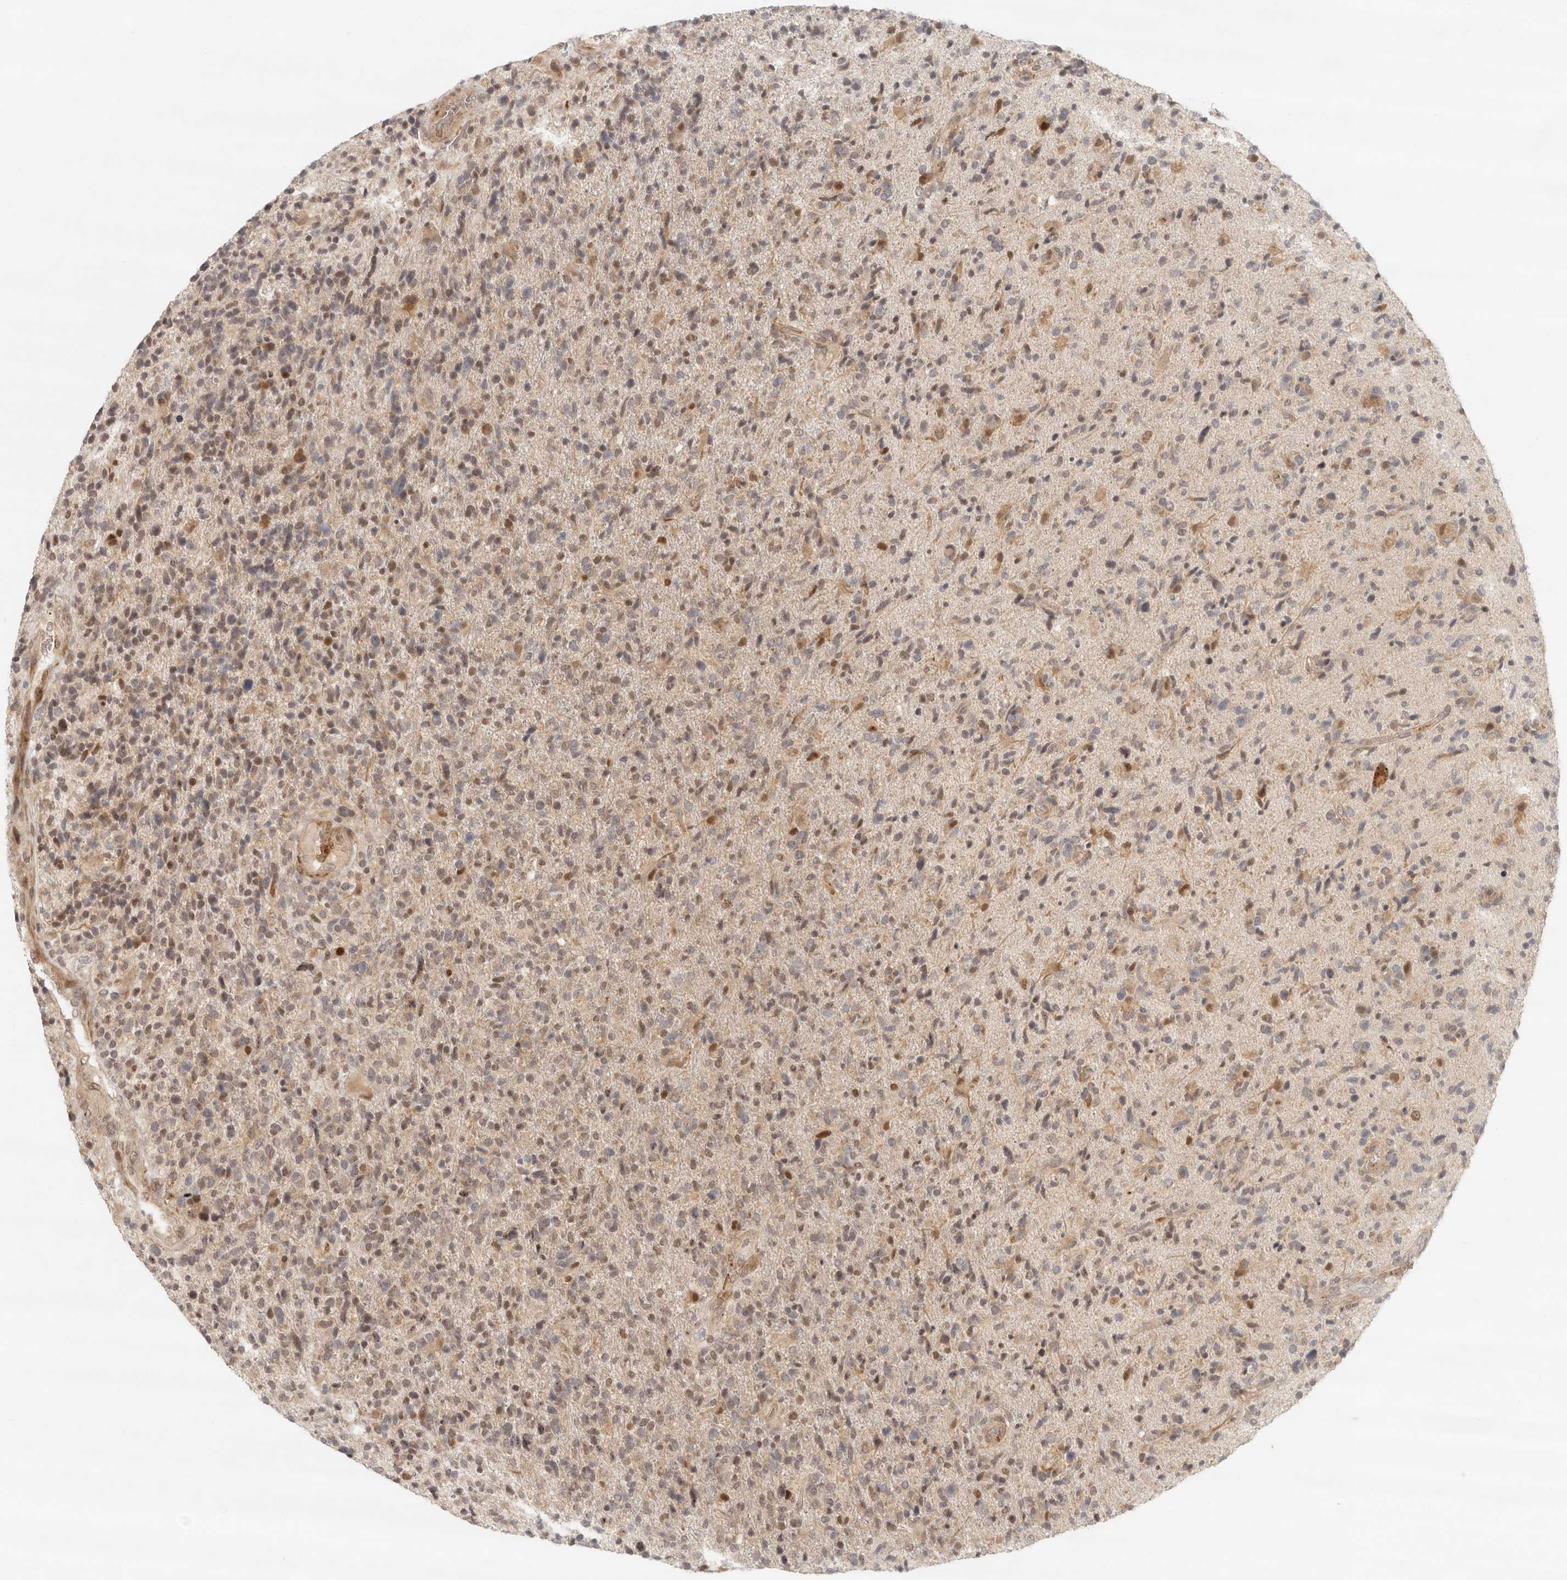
{"staining": {"intensity": "weak", "quantity": "25%-75%", "location": "cytoplasmic/membranous,nuclear"}, "tissue": "glioma", "cell_type": "Tumor cells", "image_type": "cancer", "snomed": [{"axis": "morphology", "description": "Glioma, malignant, High grade"}, {"axis": "topography", "description": "Brain"}], "caption": "This is an image of IHC staining of malignant glioma (high-grade), which shows weak positivity in the cytoplasmic/membranous and nuclear of tumor cells.", "gene": "AHDC1", "patient": {"sex": "male", "age": 72}}